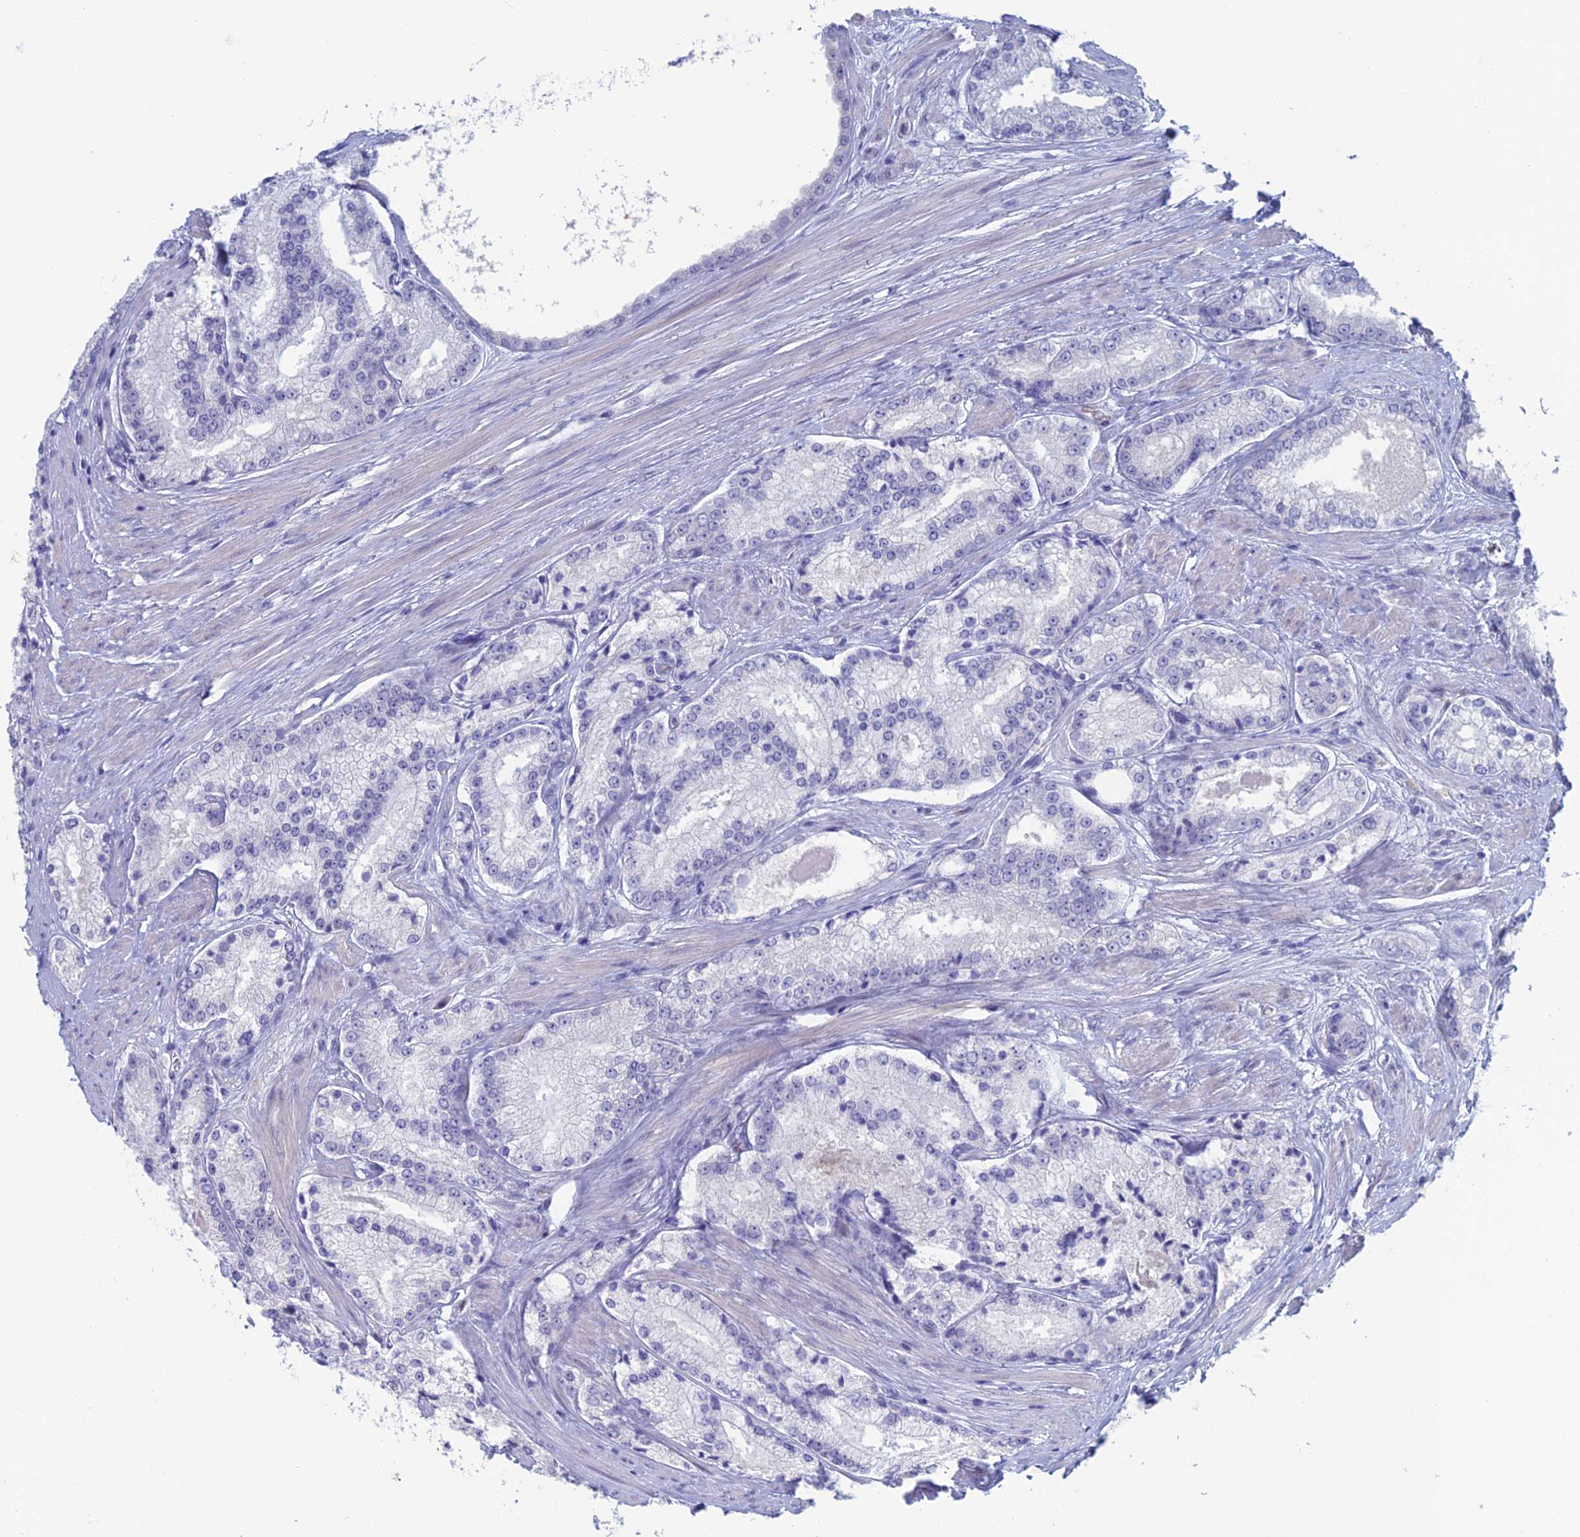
{"staining": {"intensity": "negative", "quantity": "none", "location": "none"}, "tissue": "prostate cancer", "cell_type": "Tumor cells", "image_type": "cancer", "snomed": [{"axis": "morphology", "description": "Adenocarcinoma, Low grade"}, {"axis": "topography", "description": "Prostate"}], "caption": "High power microscopy image of an IHC photomicrograph of low-grade adenocarcinoma (prostate), revealing no significant staining in tumor cells.", "gene": "NOL4L", "patient": {"sex": "male", "age": 68}}